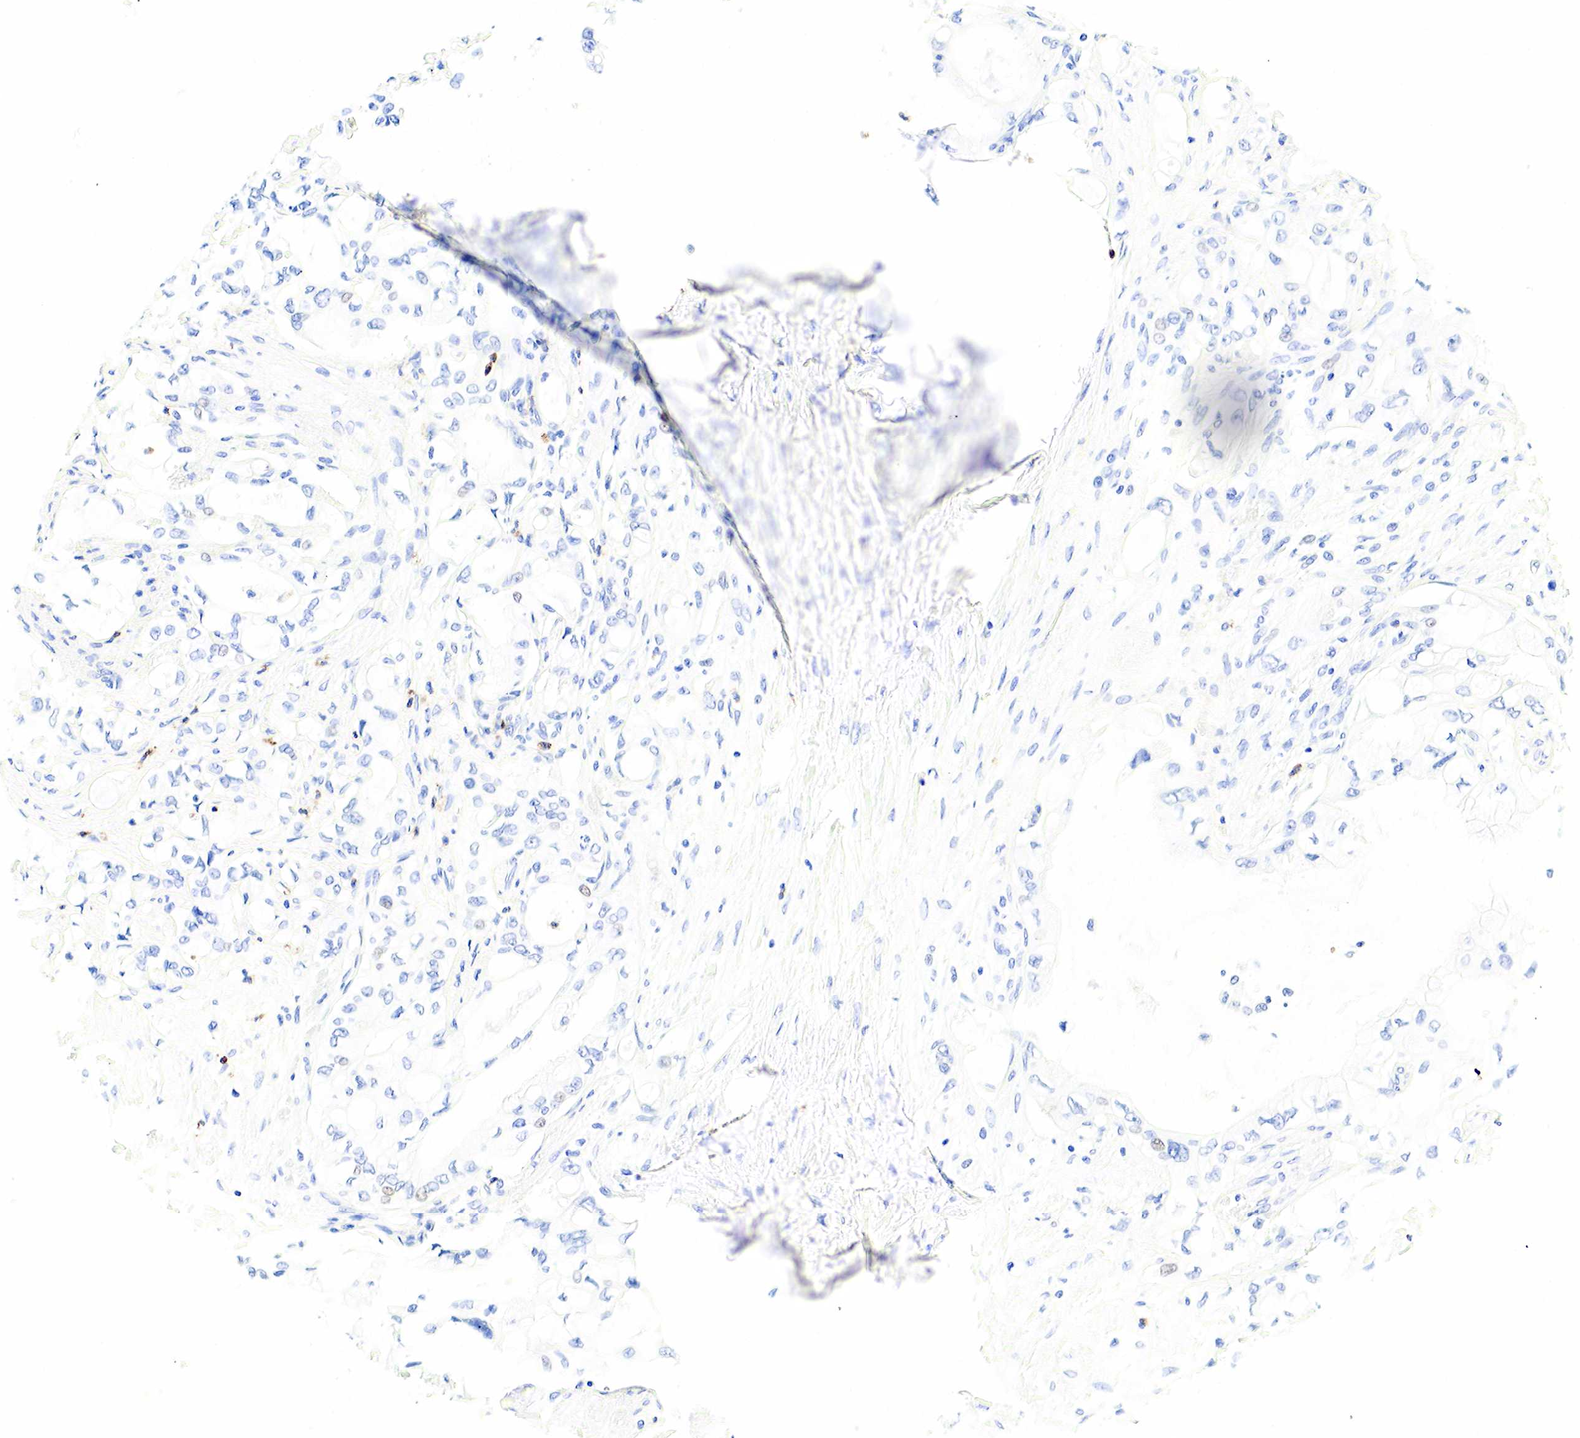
{"staining": {"intensity": "negative", "quantity": "none", "location": "none"}, "tissue": "pancreatic cancer", "cell_type": "Tumor cells", "image_type": "cancer", "snomed": [{"axis": "morphology", "description": "Adenocarcinoma, NOS"}, {"axis": "topography", "description": "Pancreas"}], "caption": "Tumor cells show no significant positivity in pancreatic cancer.", "gene": "FUT4", "patient": {"sex": "female", "age": 70}}